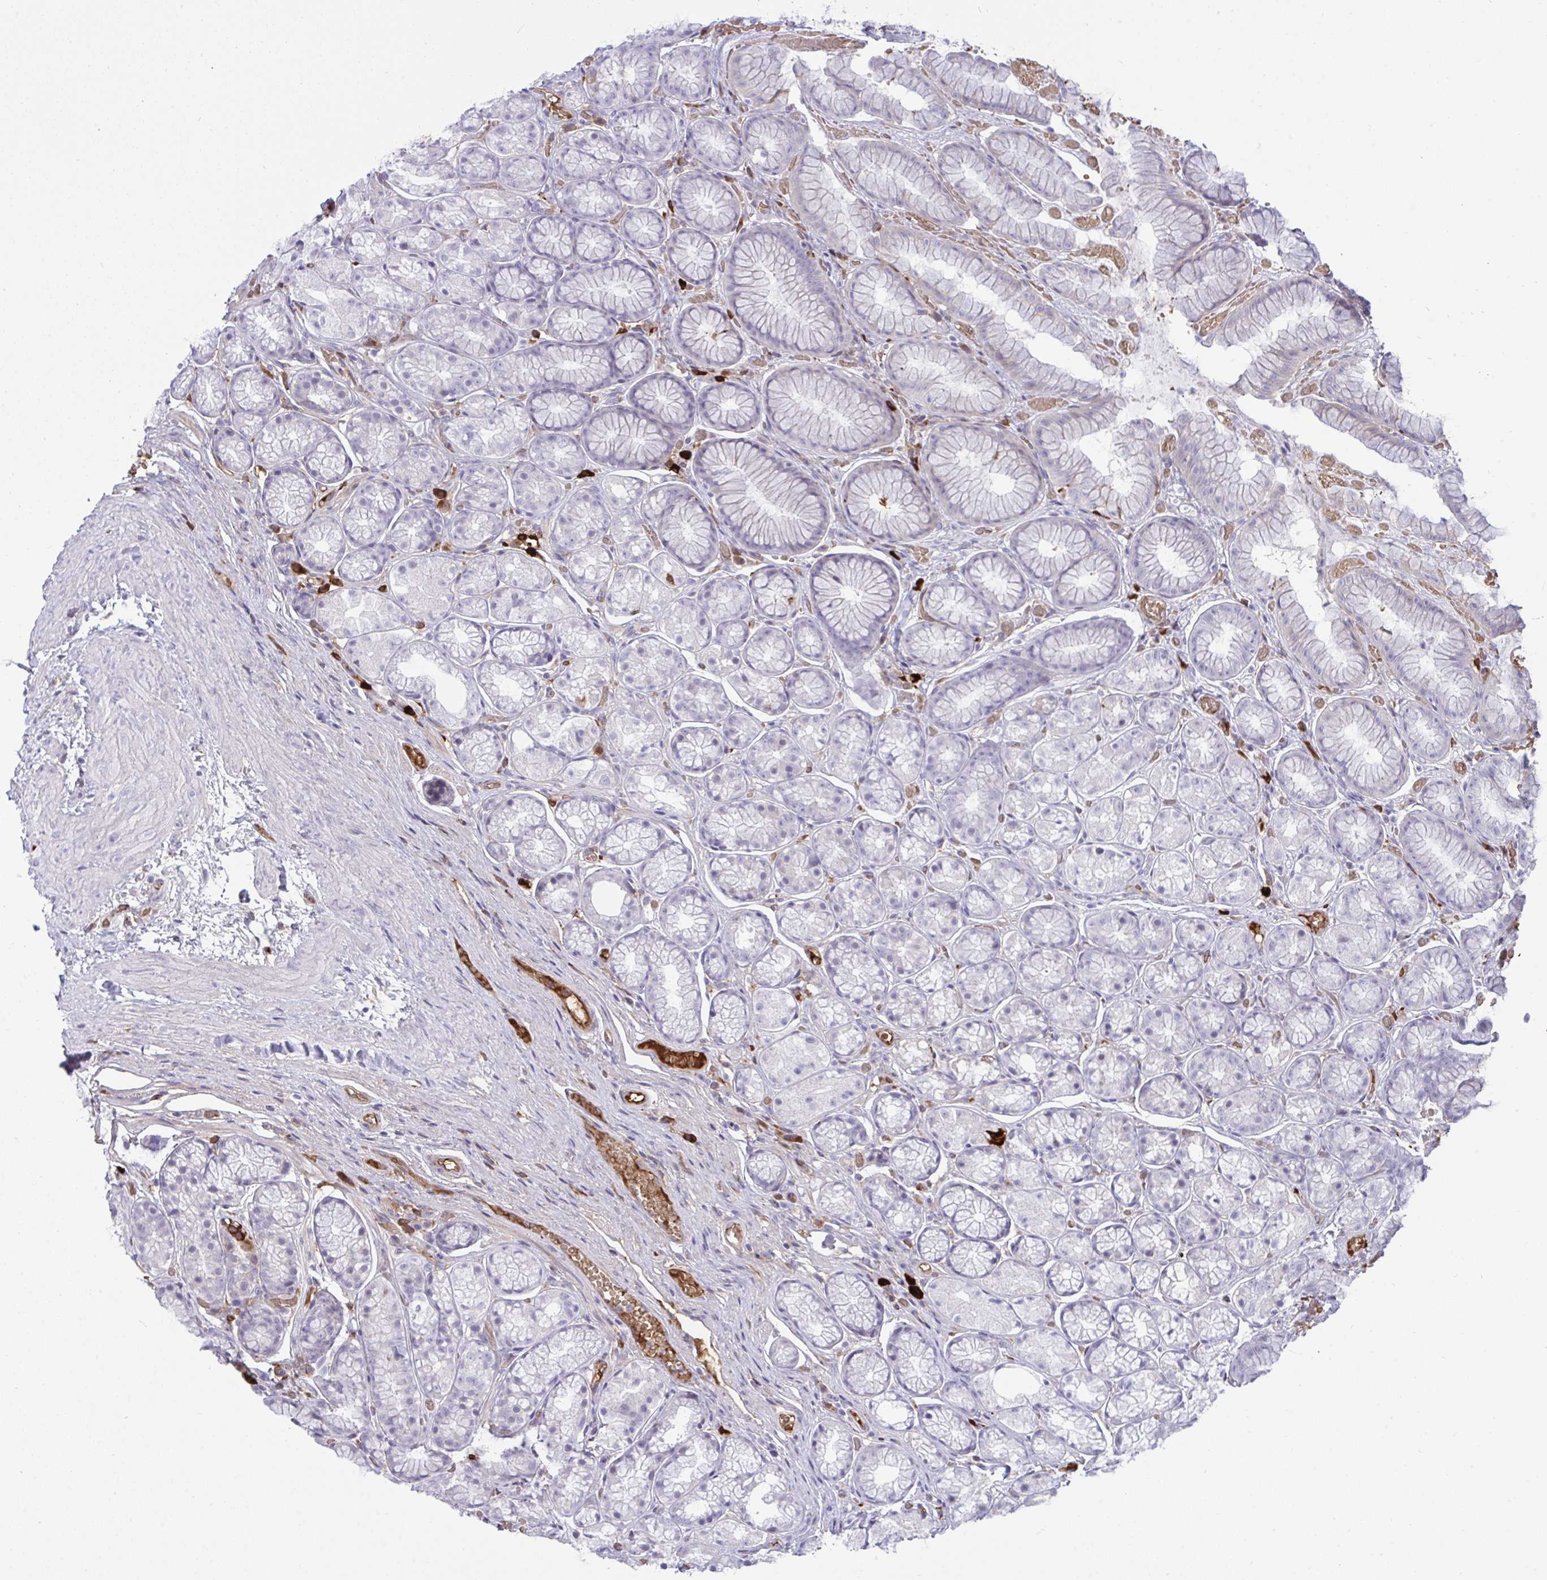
{"staining": {"intensity": "weak", "quantity": "<25%", "location": "cytoplasmic/membranous"}, "tissue": "stomach", "cell_type": "Glandular cells", "image_type": "normal", "snomed": [{"axis": "morphology", "description": "Normal tissue, NOS"}, {"axis": "topography", "description": "Smooth muscle"}, {"axis": "topography", "description": "Stomach"}], "caption": "The photomicrograph displays no staining of glandular cells in normal stomach. The staining was performed using DAB (3,3'-diaminobenzidine) to visualize the protein expression in brown, while the nuclei were stained in blue with hematoxylin (Magnification: 20x).", "gene": "F2", "patient": {"sex": "male", "age": 70}}